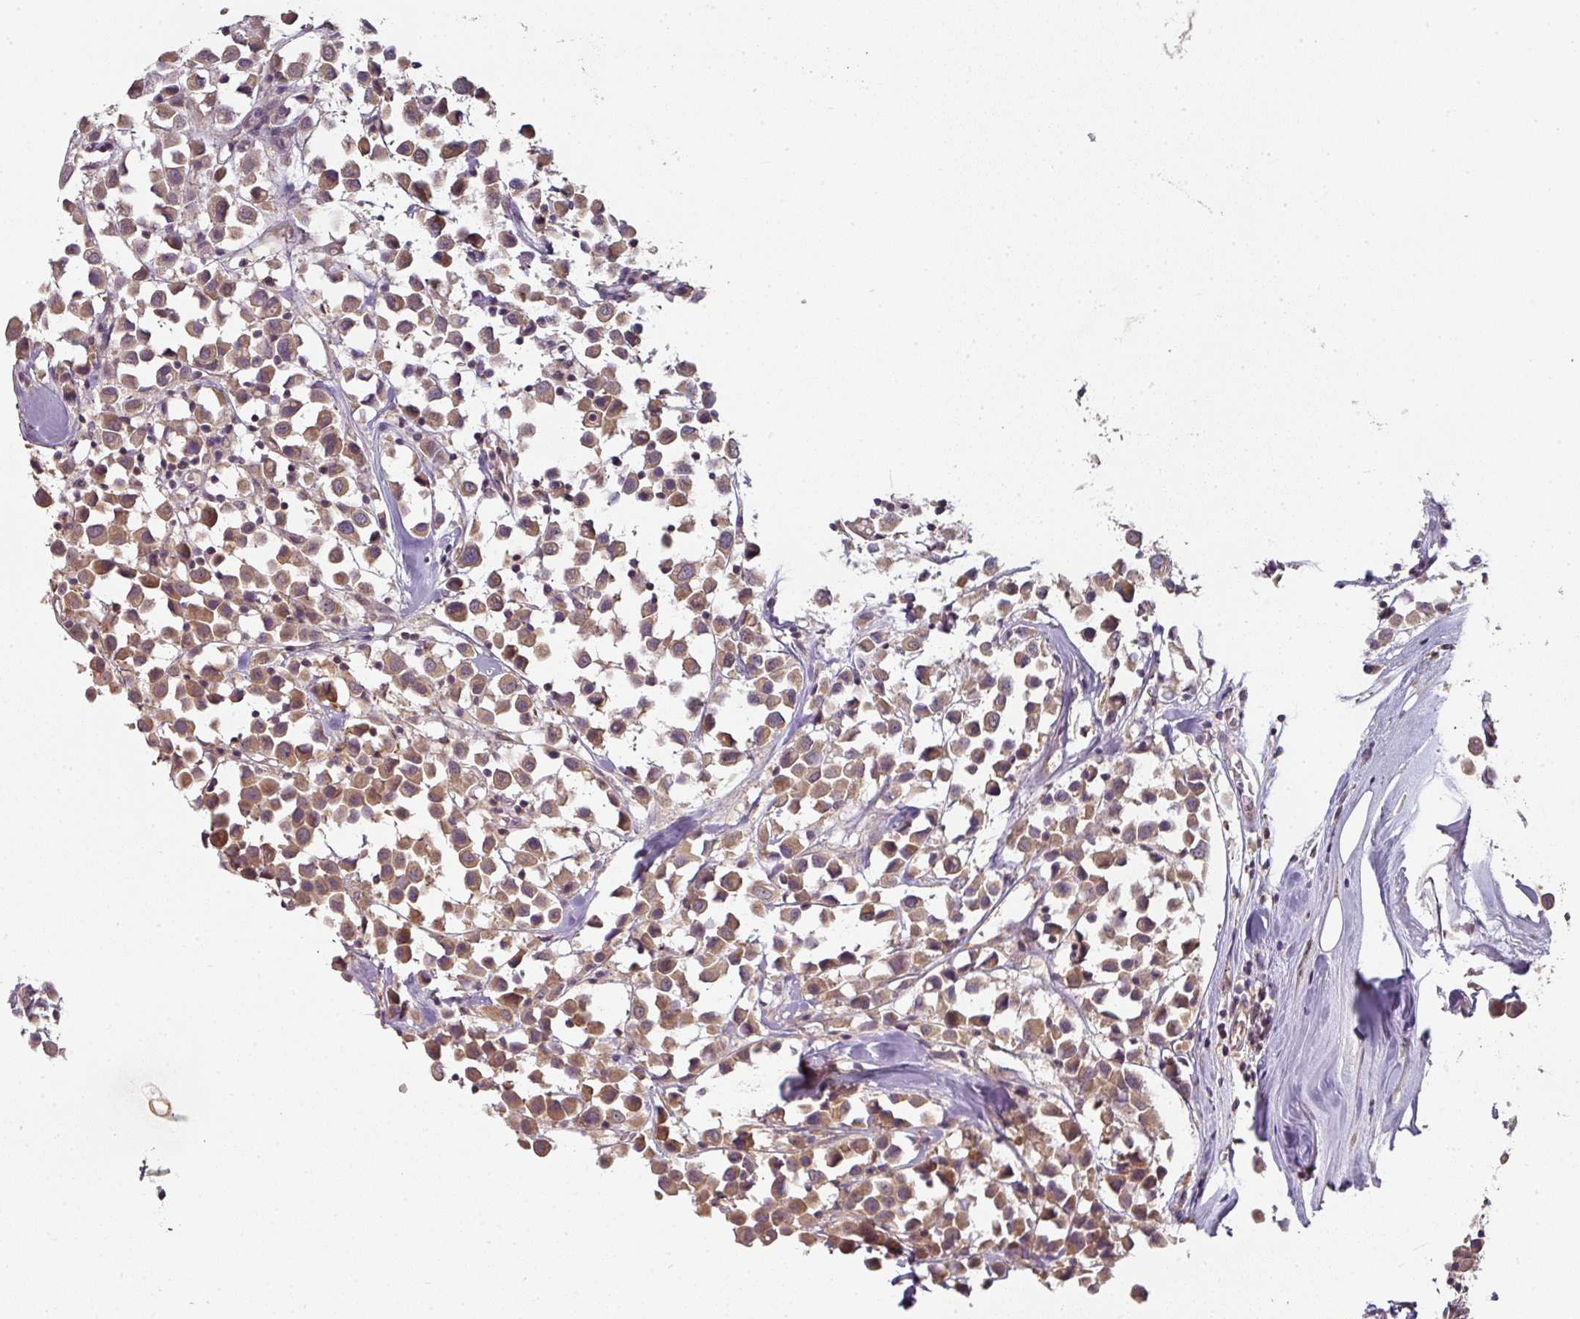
{"staining": {"intensity": "weak", "quantity": ">75%", "location": "cytoplasmic/membranous"}, "tissue": "breast cancer", "cell_type": "Tumor cells", "image_type": "cancer", "snomed": [{"axis": "morphology", "description": "Duct carcinoma"}, {"axis": "topography", "description": "Breast"}], "caption": "Protein expression by immunohistochemistry demonstrates weak cytoplasmic/membranous positivity in about >75% of tumor cells in breast cancer (infiltrating ductal carcinoma).", "gene": "MAP2K2", "patient": {"sex": "female", "age": 61}}